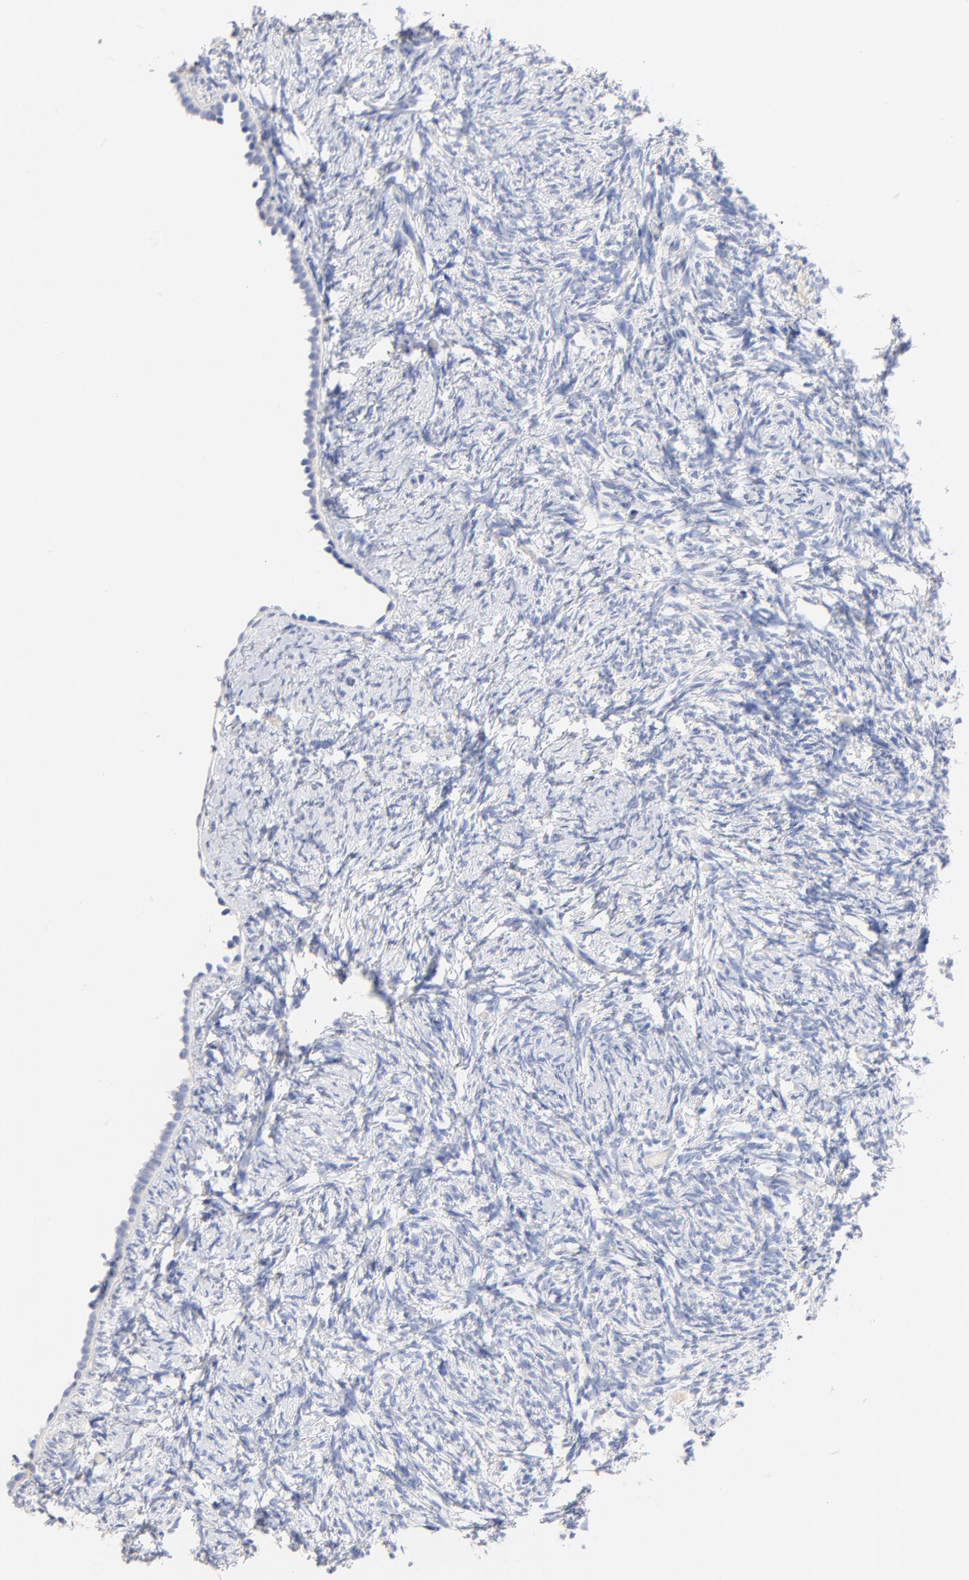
{"staining": {"intensity": "negative", "quantity": "none", "location": "none"}, "tissue": "ovary", "cell_type": "Ovarian stroma cells", "image_type": "normal", "snomed": [{"axis": "morphology", "description": "Normal tissue, NOS"}, {"axis": "topography", "description": "Ovary"}], "caption": "A photomicrograph of human ovary is negative for staining in ovarian stroma cells. (Brightfield microscopy of DAB (3,3'-diaminobenzidine) immunohistochemistry at high magnification).", "gene": "CPS1", "patient": {"sex": "female", "age": 60}}